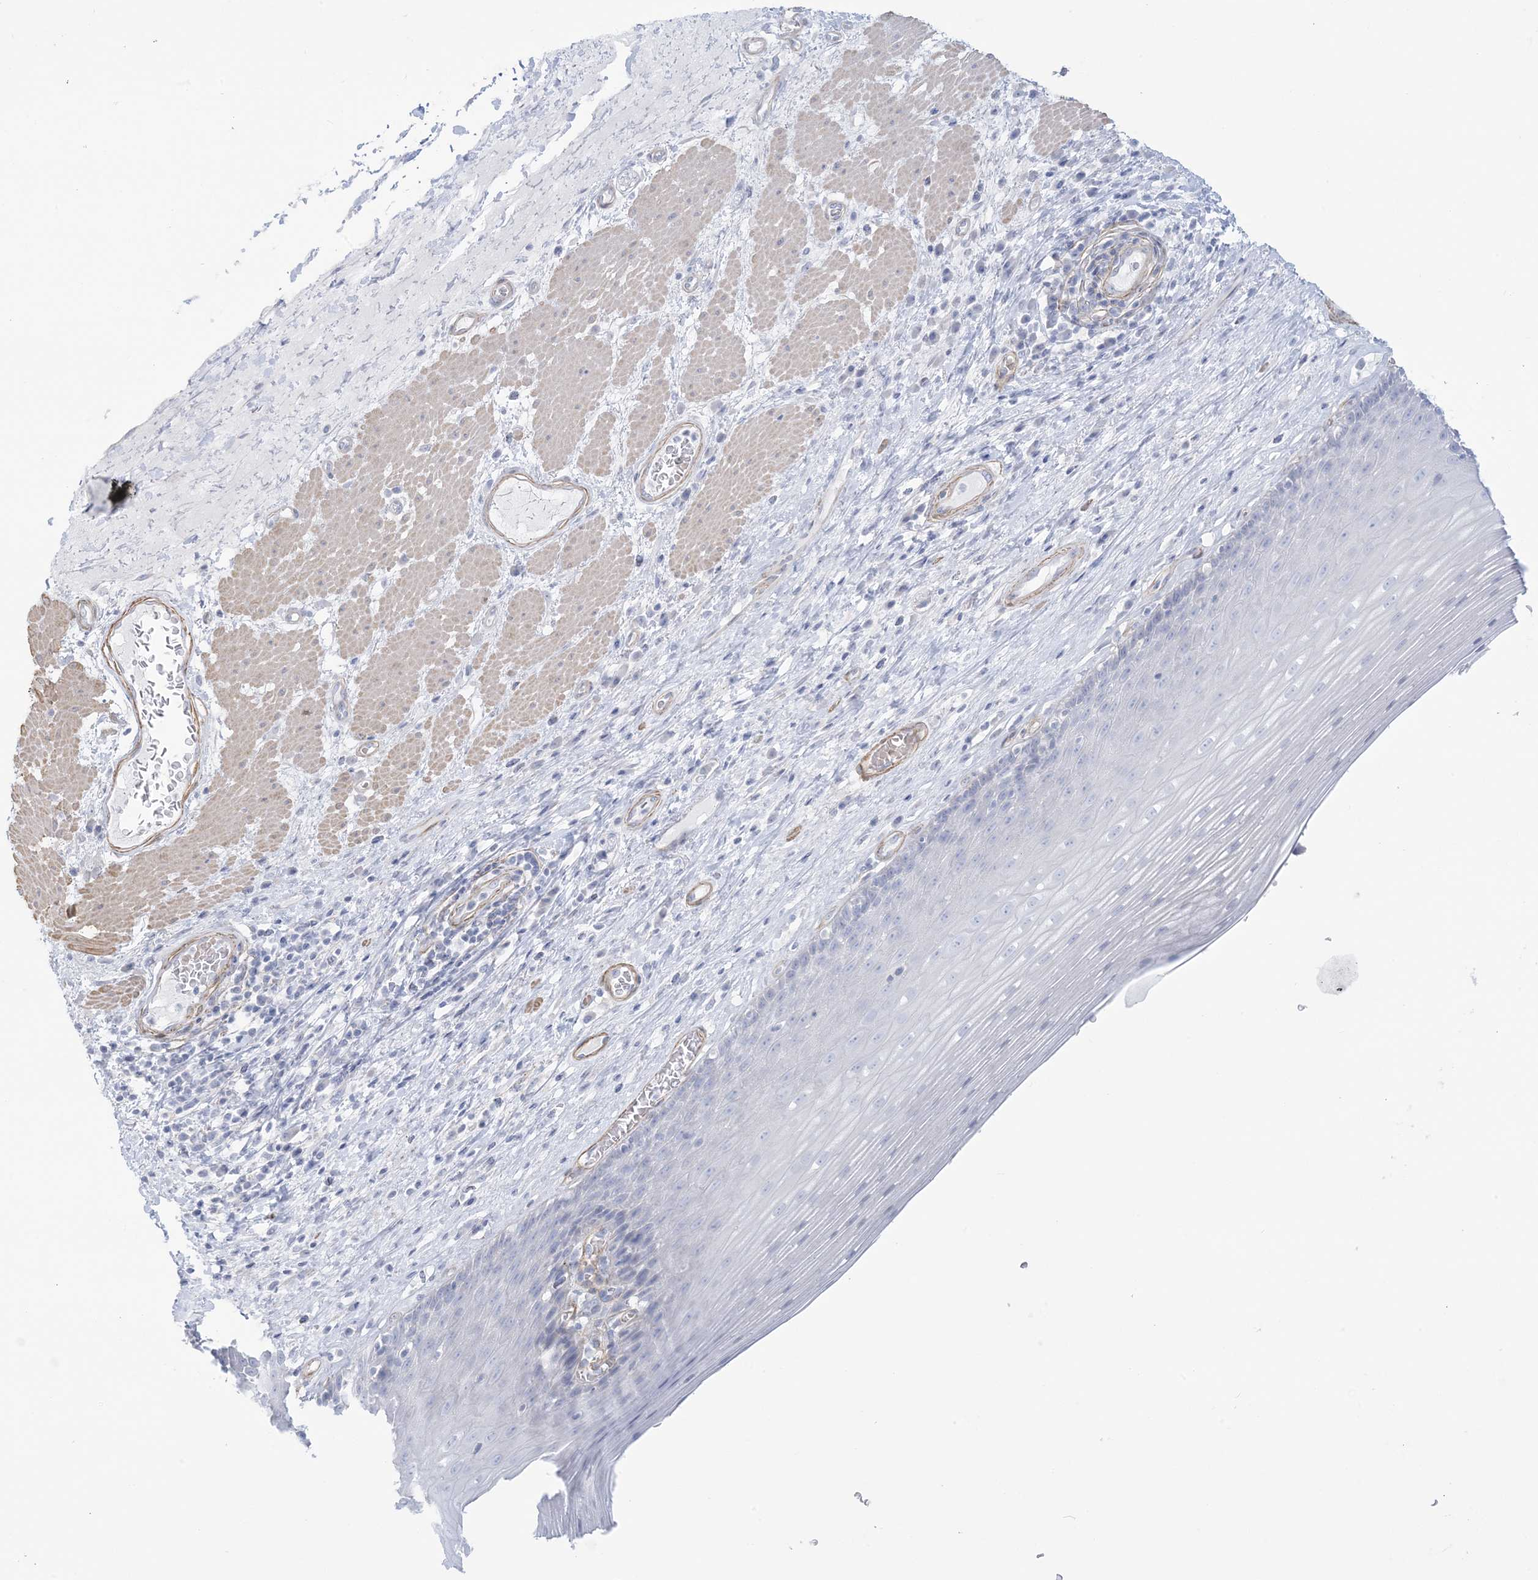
{"staining": {"intensity": "negative", "quantity": "none", "location": "none"}, "tissue": "esophagus", "cell_type": "Squamous epithelial cells", "image_type": "normal", "snomed": [{"axis": "morphology", "description": "Normal tissue, NOS"}, {"axis": "topography", "description": "Esophagus"}], "caption": "Immunohistochemistry micrograph of unremarkable human esophagus stained for a protein (brown), which displays no staining in squamous epithelial cells.", "gene": "AGXT", "patient": {"sex": "male", "age": 62}}